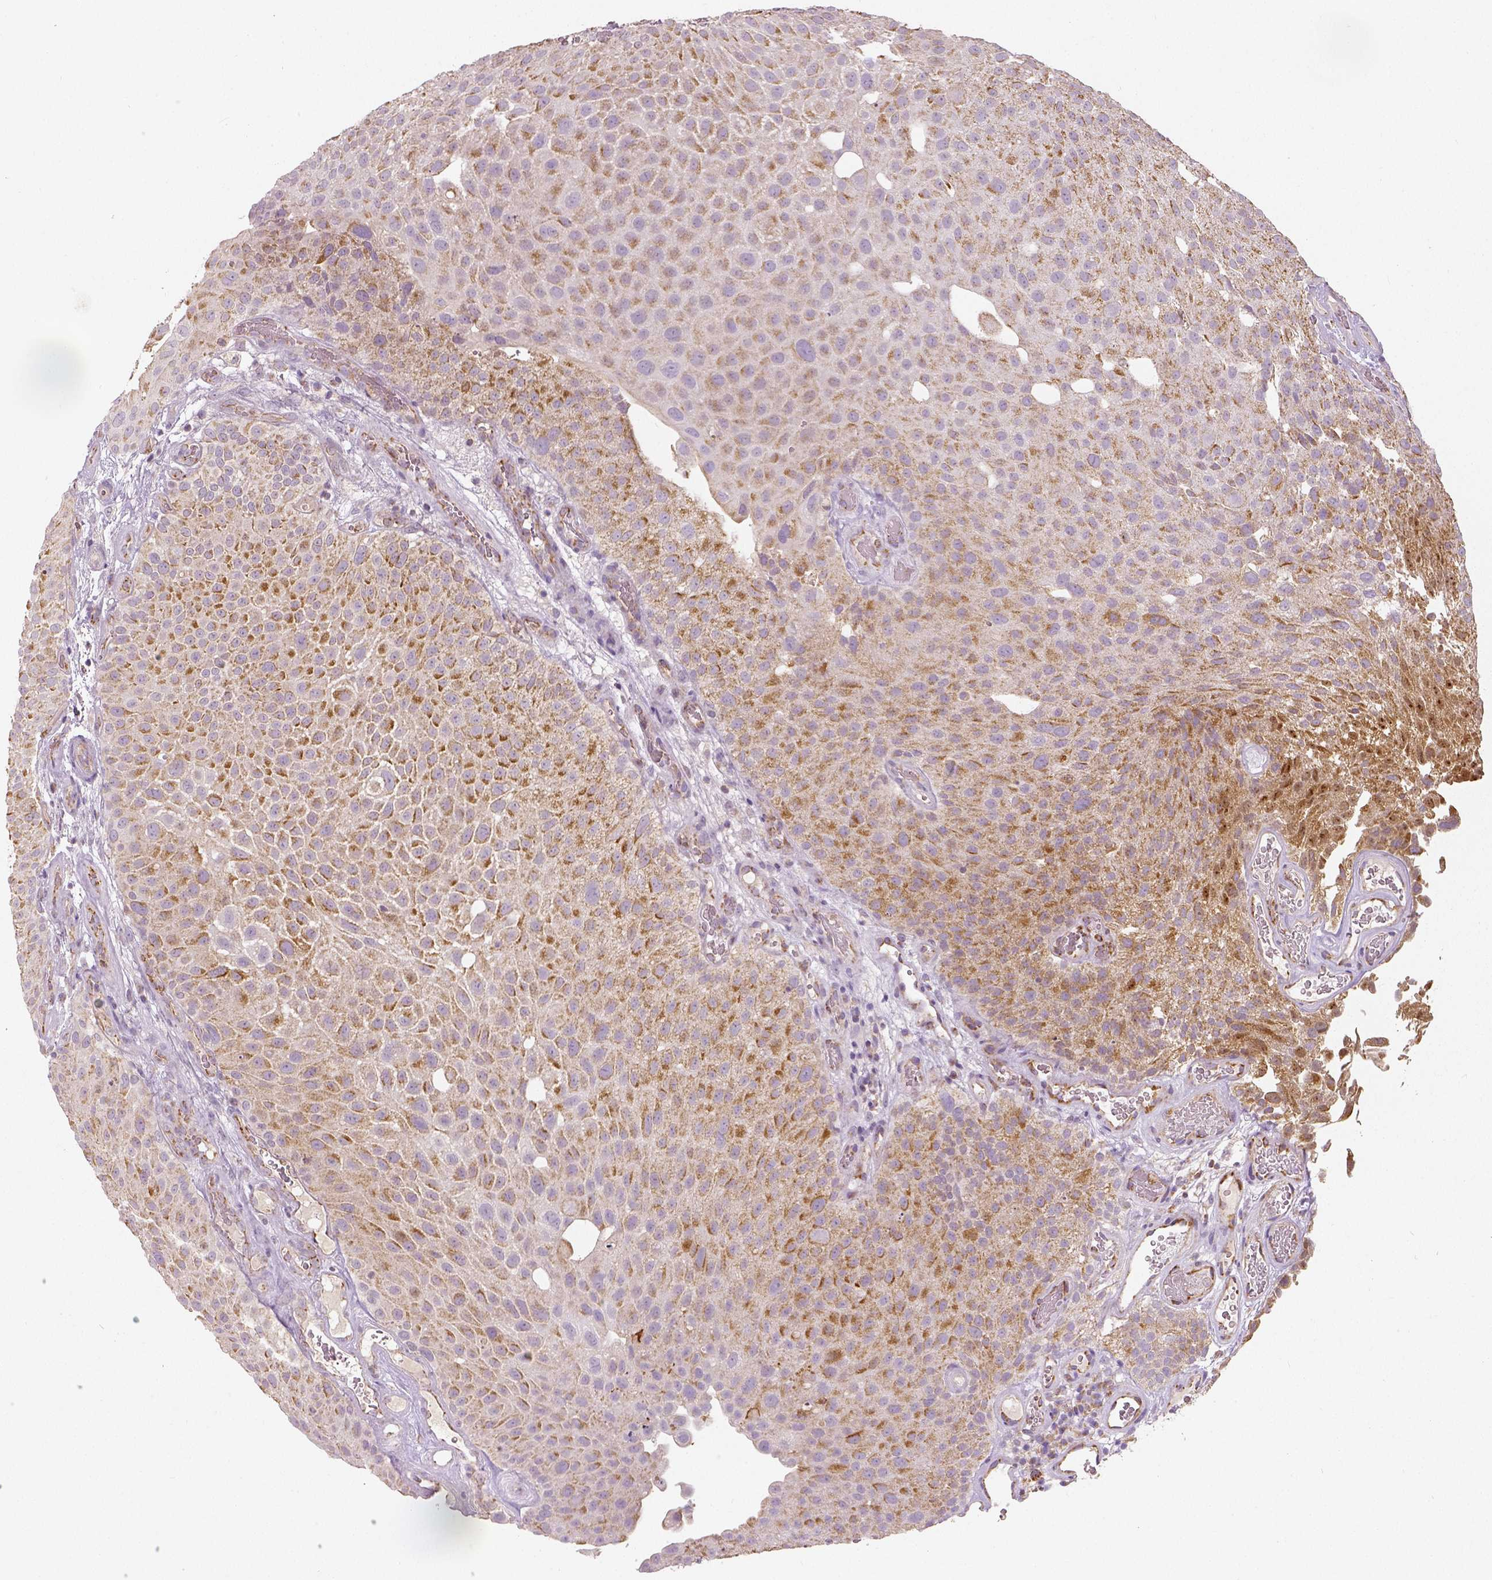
{"staining": {"intensity": "moderate", "quantity": ">75%", "location": "cytoplasmic/membranous"}, "tissue": "urothelial cancer", "cell_type": "Tumor cells", "image_type": "cancer", "snomed": [{"axis": "morphology", "description": "Urothelial carcinoma, Low grade"}, {"axis": "topography", "description": "Urinary bladder"}], "caption": "A micrograph of low-grade urothelial carcinoma stained for a protein exhibits moderate cytoplasmic/membranous brown staining in tumor cells.", "gene": "PGAM5", "patient": {"sex": "male", "age": 72}}